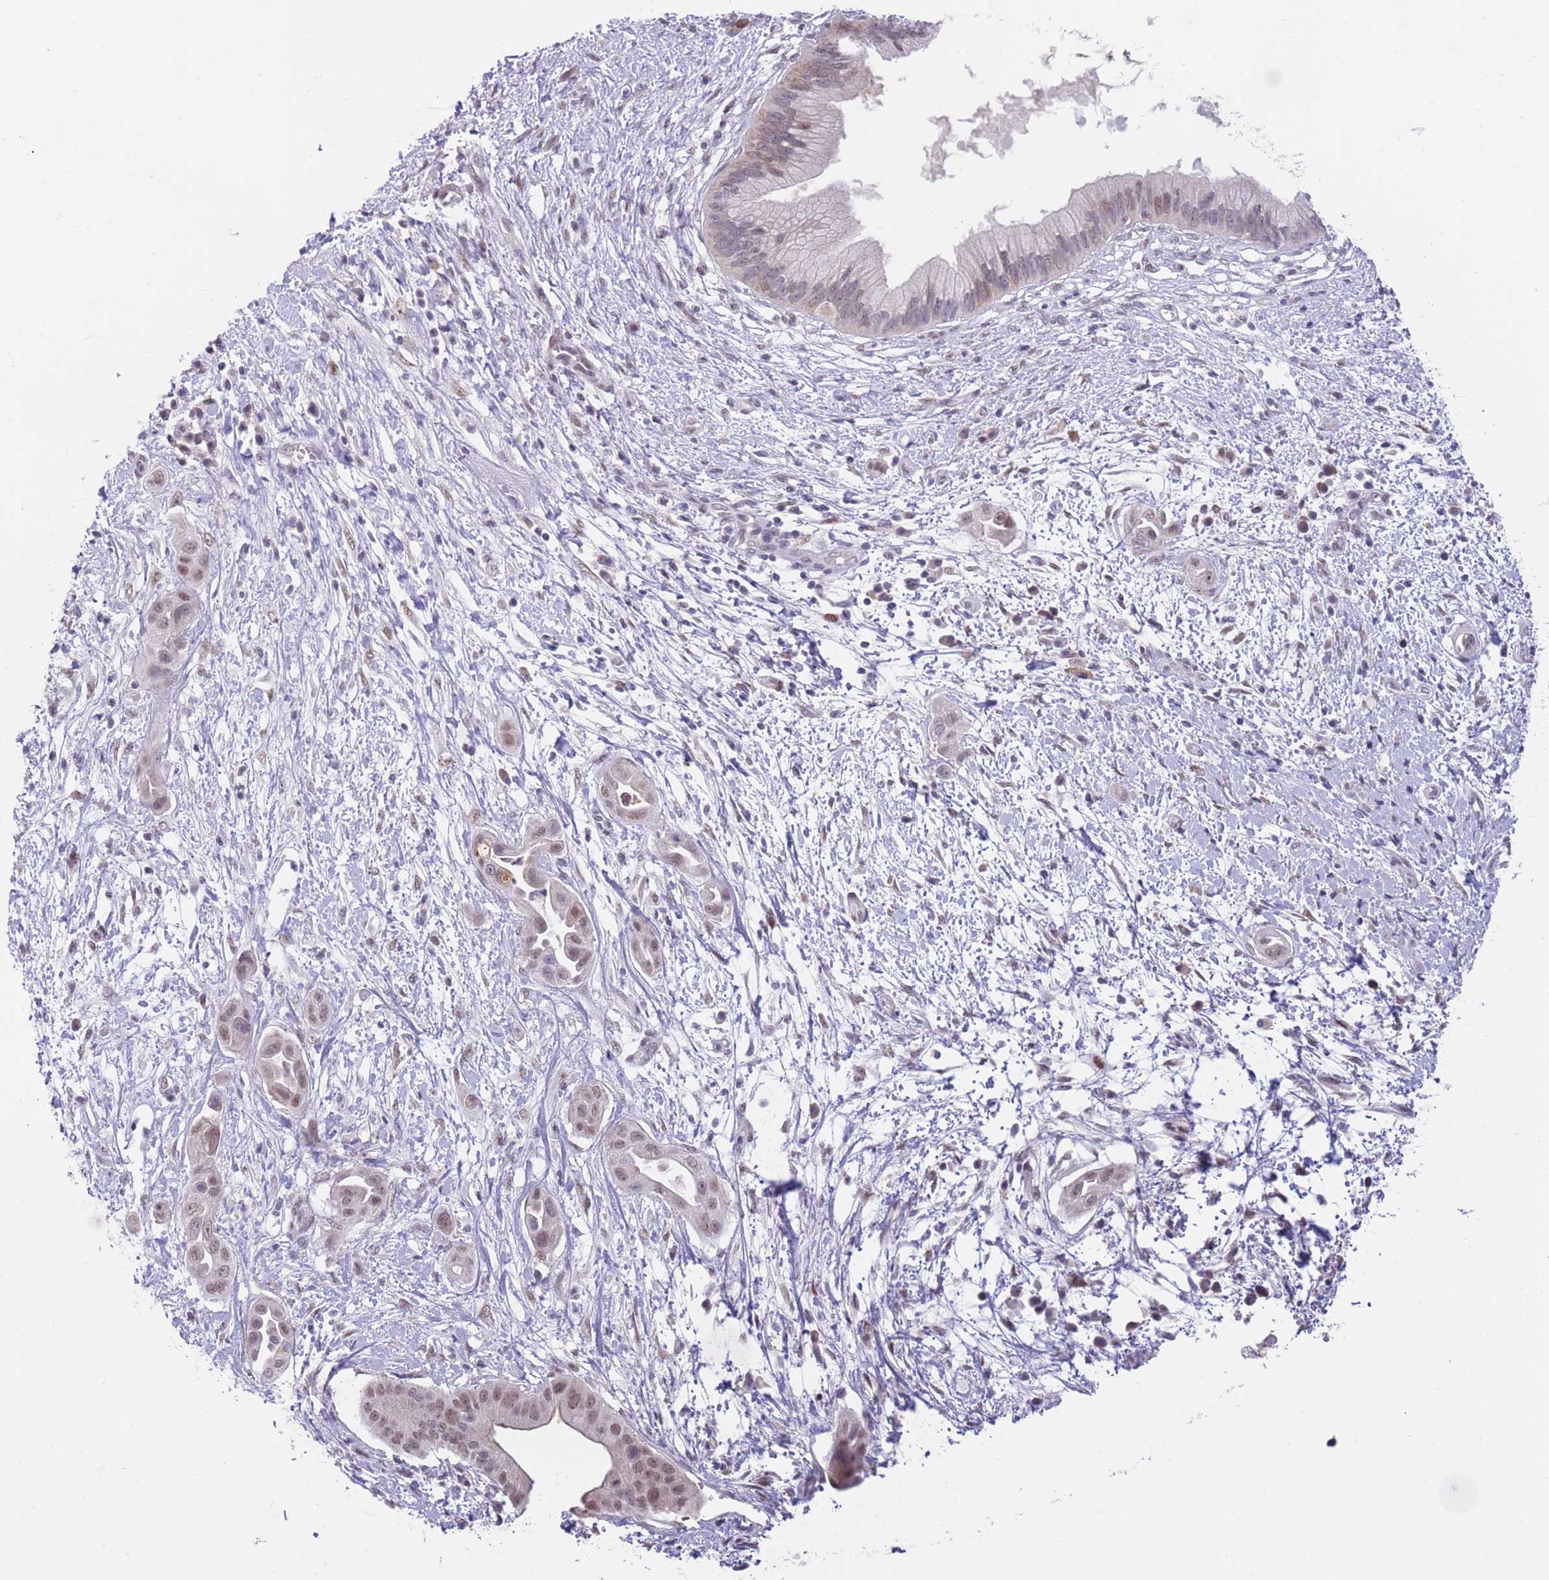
{"staining": {"intensity": "weak", "quantity": "25%-75%", "location": "nuclear"}, "tissue": "pancreatic cancer", "cell_type": "Tumor cells", "image_type": "cancer", "snomed": [{"axis": "morphology", "description": "Adenocarcinoma, NOS"}, {"axis": "topography", "description": "Pancreas"}], "caption": "Immunohistochemistry (IHC) (DAB (3,3'-diaminobenzidine)) staining of human pancreatic cancer shows weak nuclear protein staining in approximately 25%-75% of tumor cells.", "gene": "RFX1", "patient": {"sex": "male", "age": 68}}